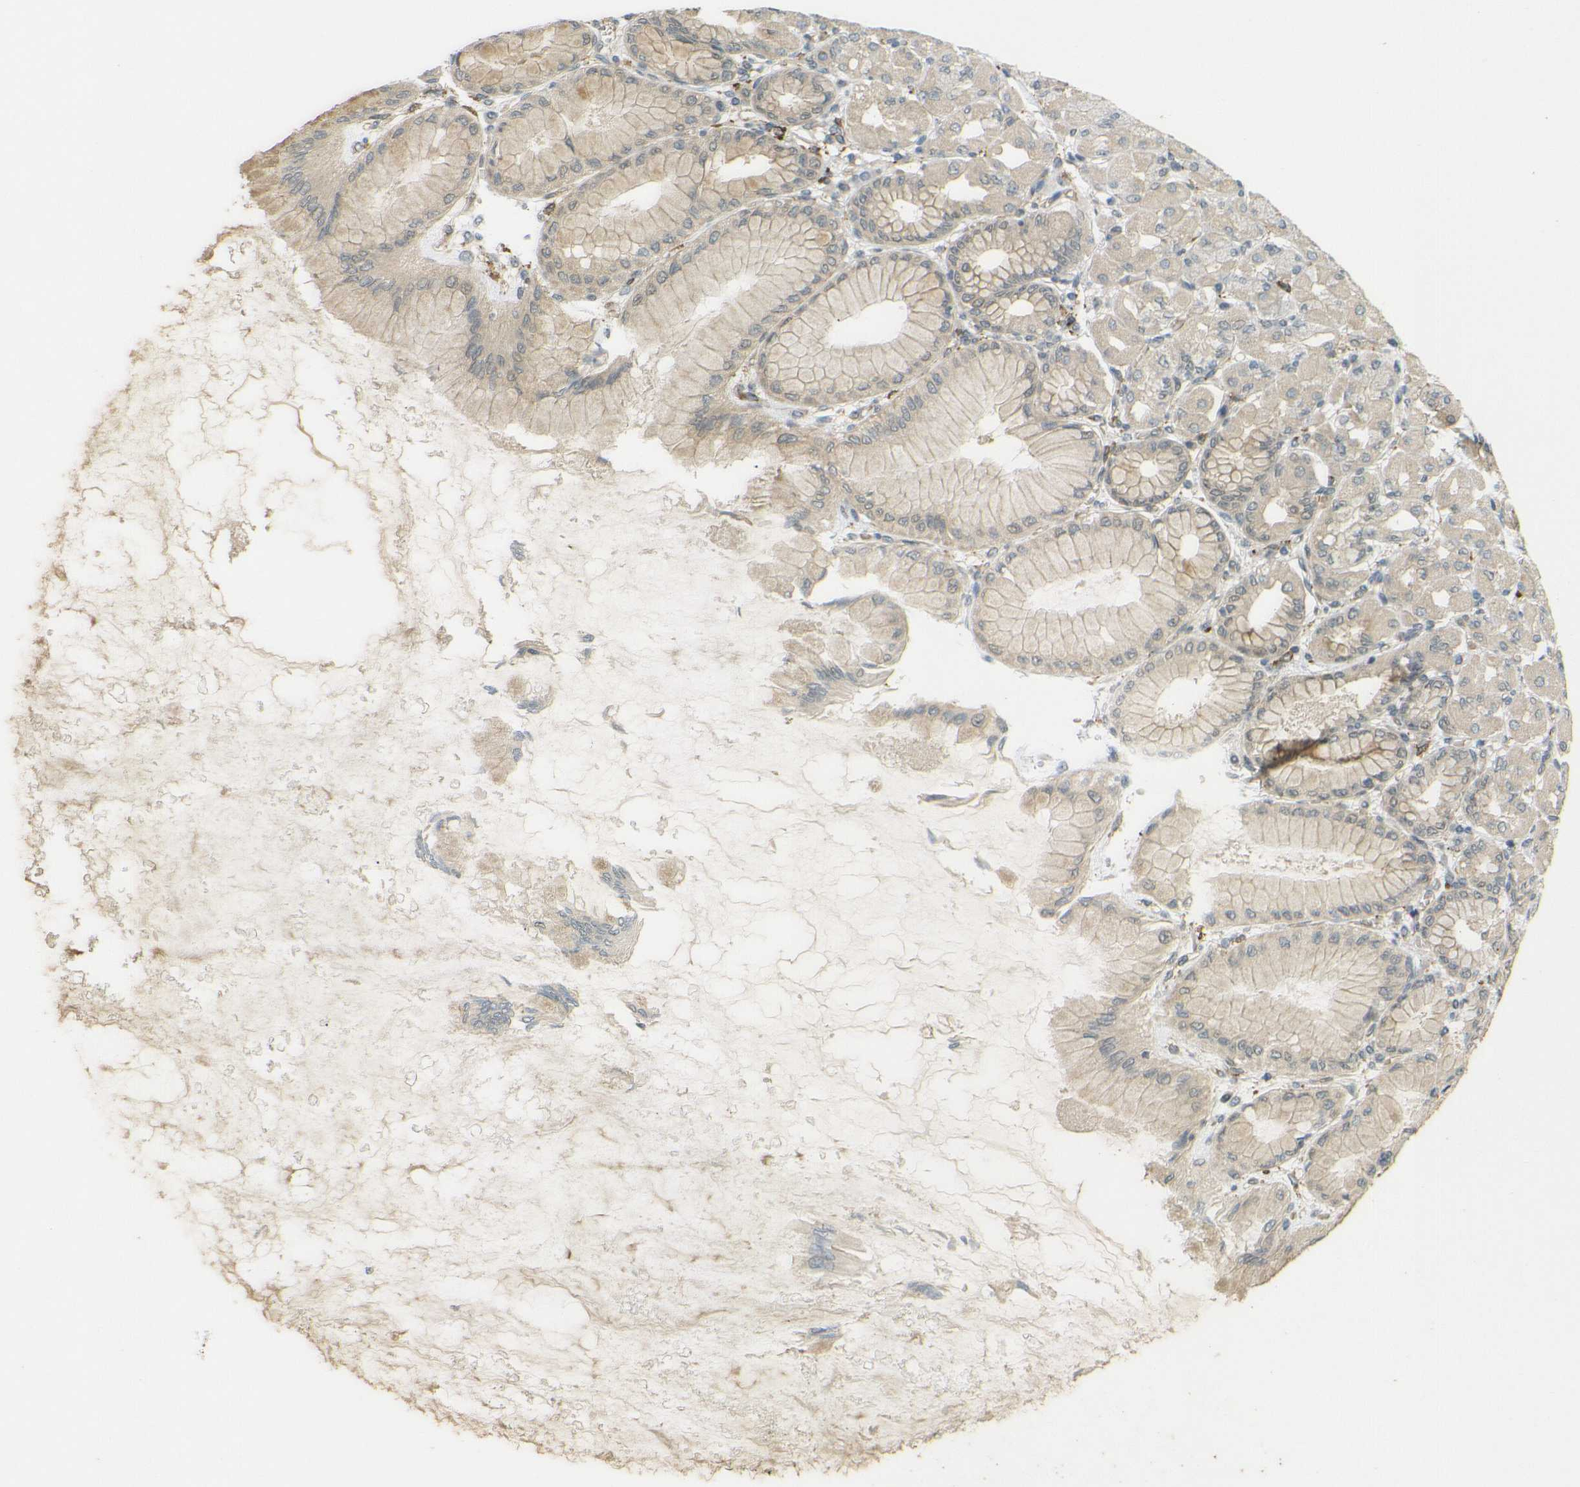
{"staining": {"intensity": "weak", "quantity": ">75%", "location": "cytoplasmic/membranous"}, "tissue": "stomach", "cell_type": "Glandular cells", "image_type": "normal", "snomed": [{"axis": "morphology", "description": "Normal tissue, NOS"}, {"axis": "topography", "description": "Stomach, upper"}], "caption": "Human stomach stained for a protein (brown) reveals weak cytoplasmic/membranous positive expression in approximately >75% of glandular cells.", "gene": "DAB2", "patient": {"sex": "female", "age": 56}}